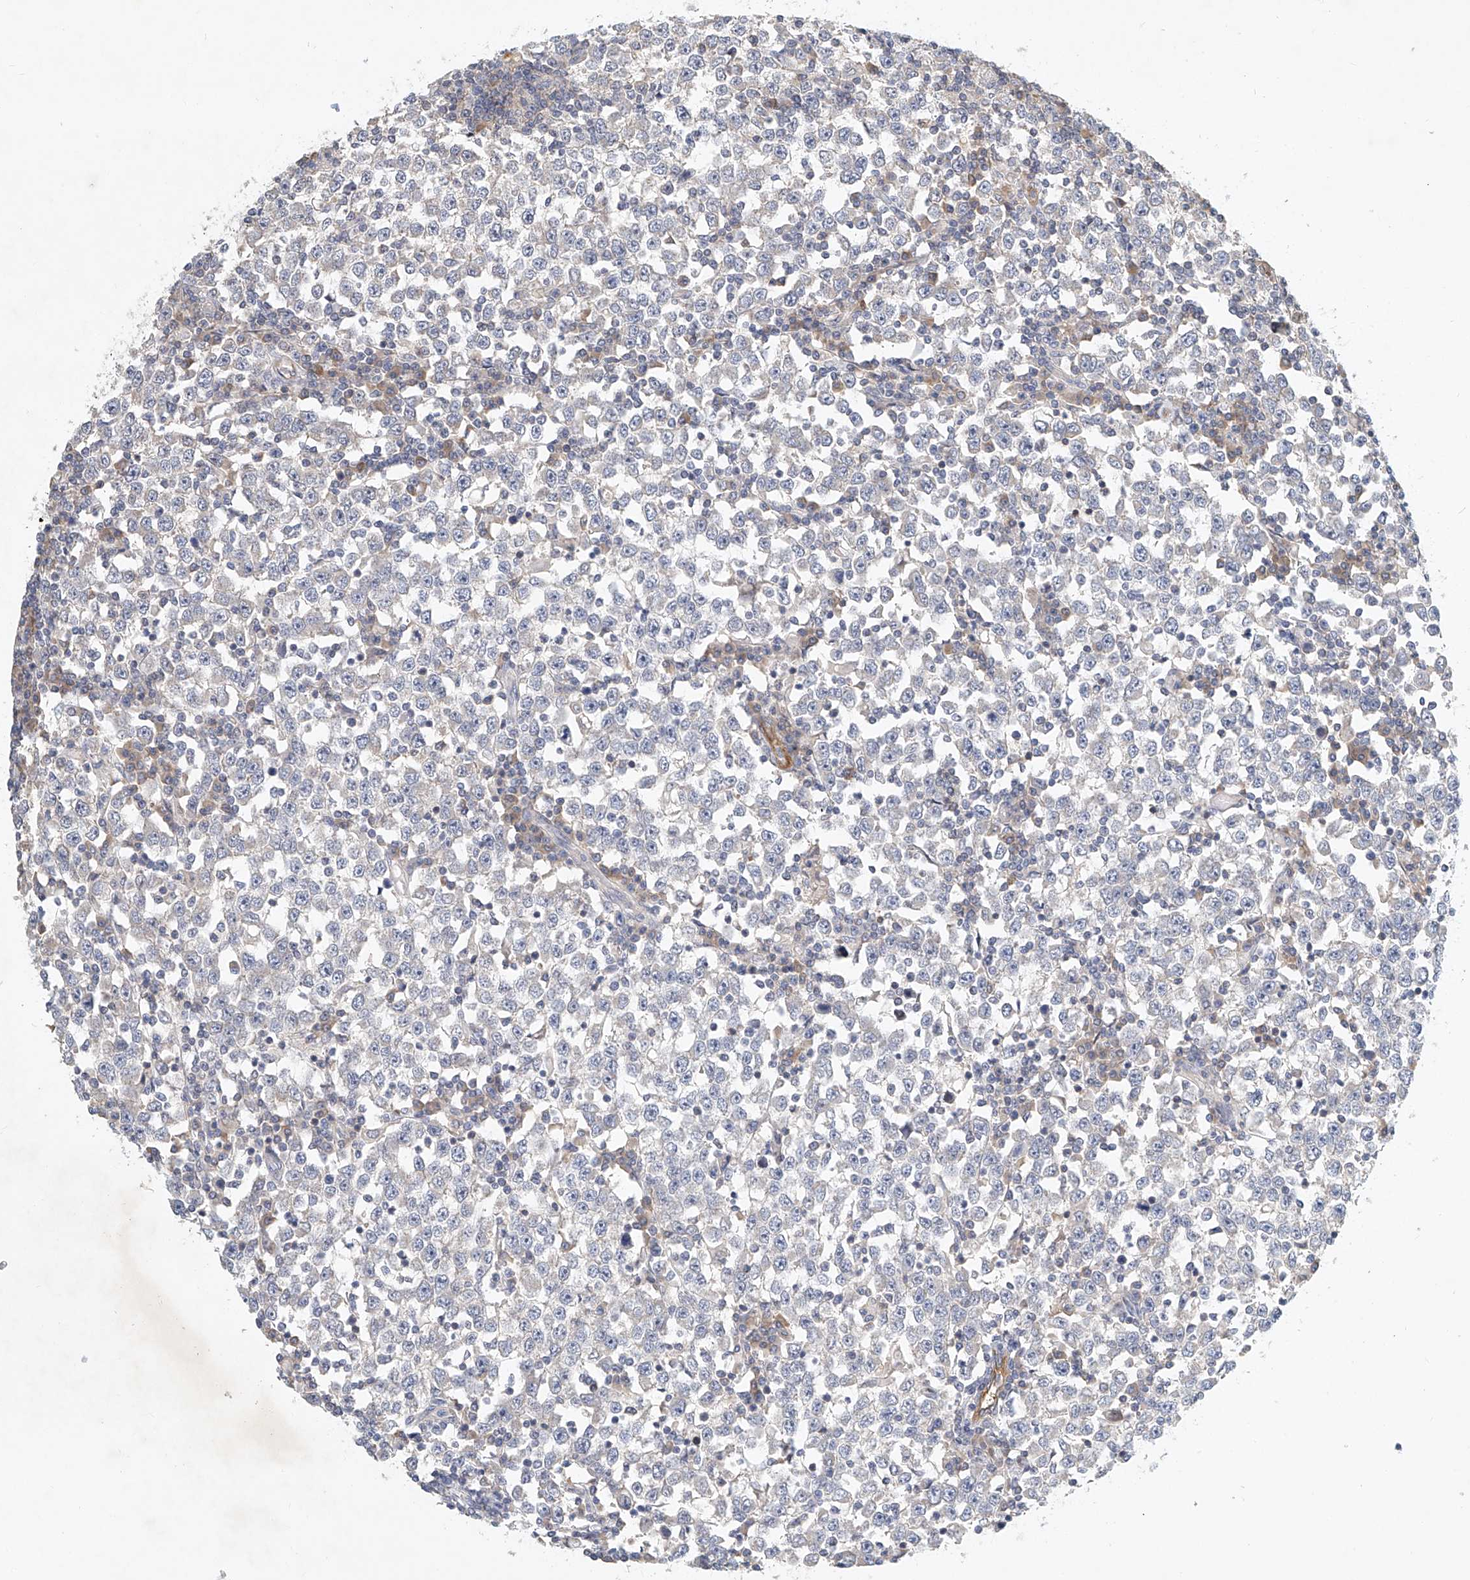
{"staining": {"intensity": "negative", "quantity": "none", "location": "none"}, "tissue": "testis cancer", "cell_type": "Tumor cells", "image_type": "cancer", "snomed": [{"axis": "morphology", "description": "Seminoma, NOS"}, {"axis": "topography", "description": "Testis"}], "caption": "Testis seminoma was stained to show a protein in brown. There is no significant staining in tumor cells.", "gene": "CARMIL1", "patient": {"sex": "male", "age": 65}}